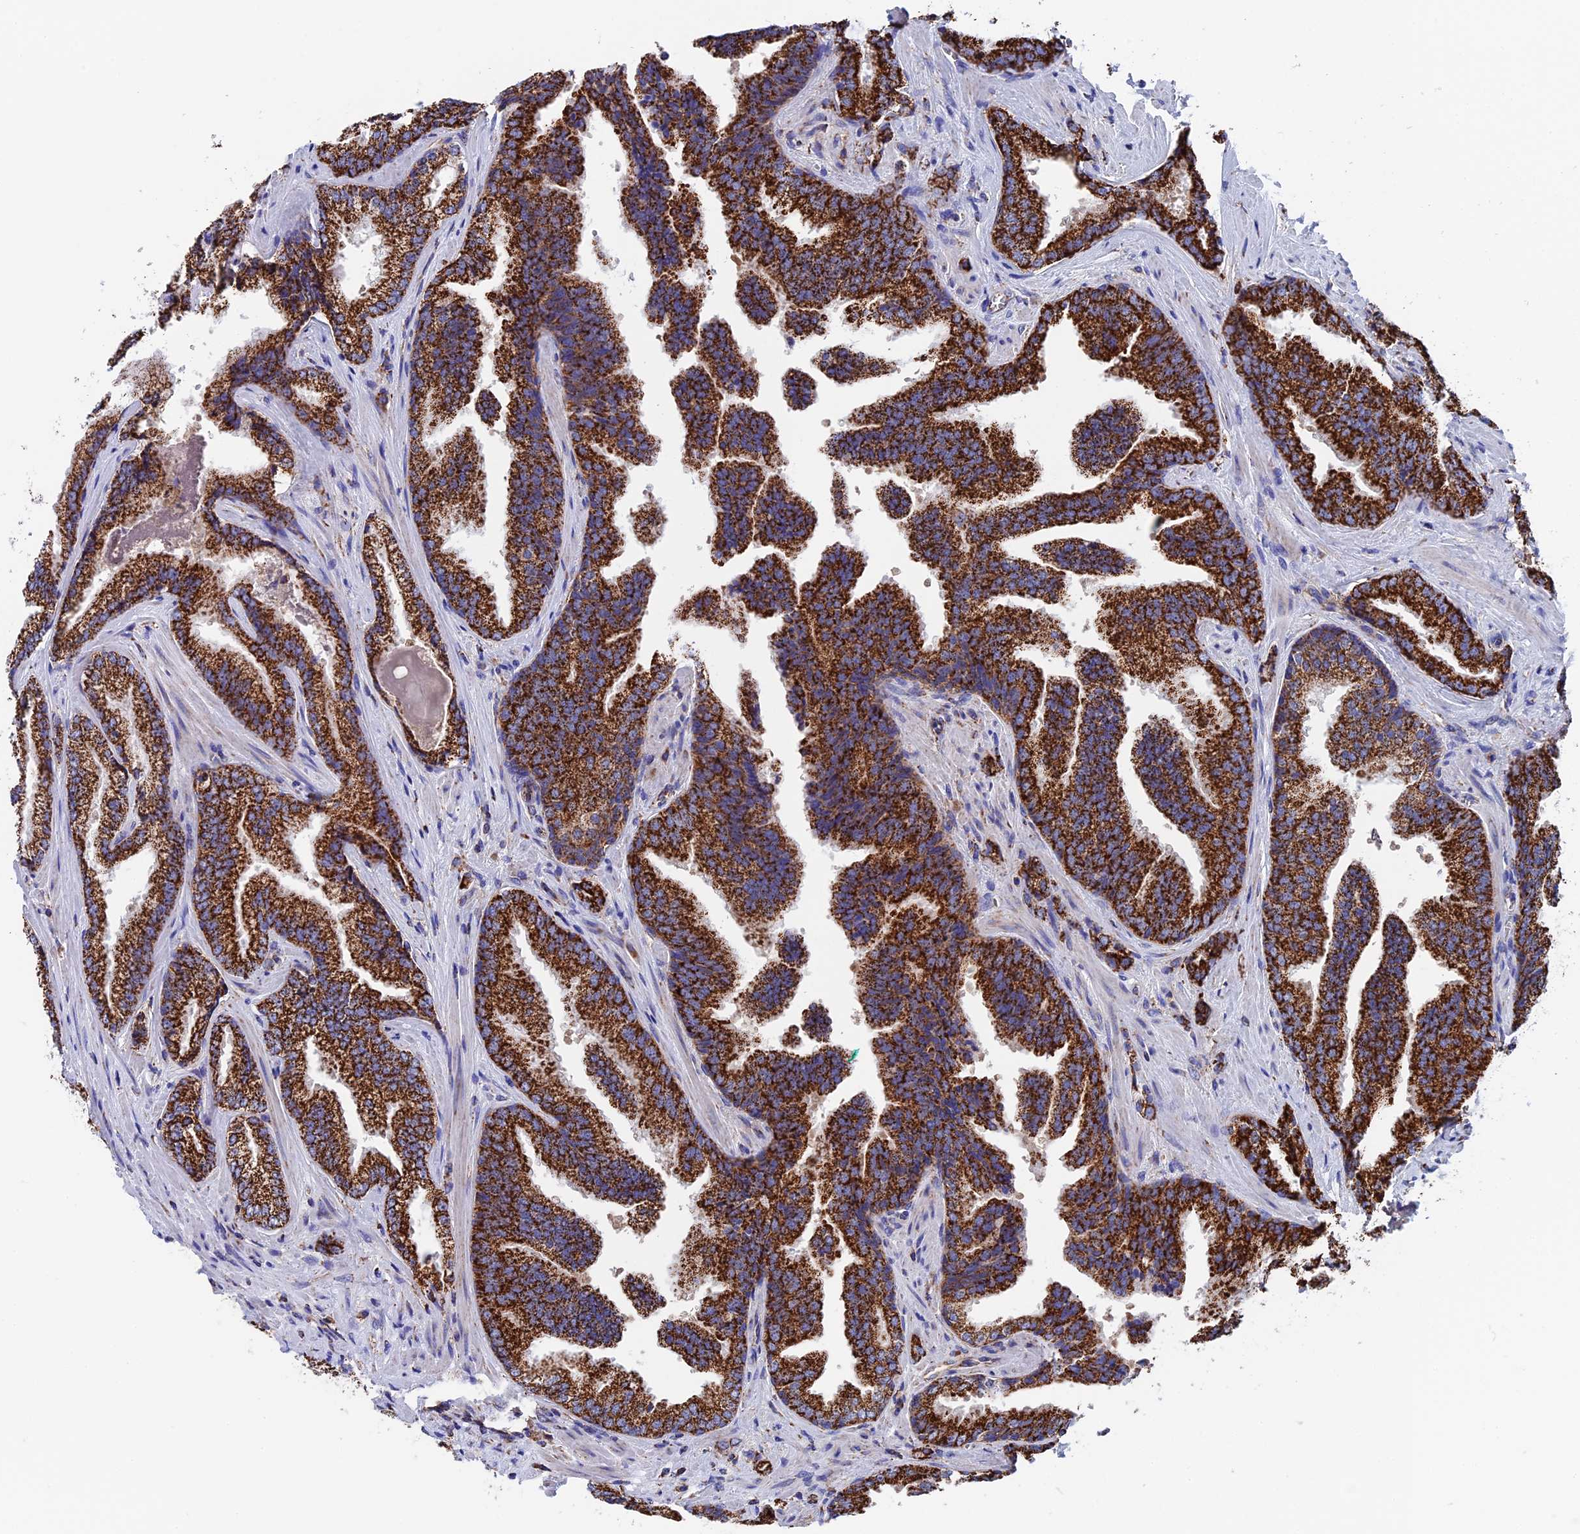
{"staining": {"intensity": "strong", "quantity": ">75%", "location": "cytoplasmic/membranous"}, "tissue": "prostate cancer", "cell_type": "Tumor cells", "image_type": "cancer", "snomed": [{"axis": "morphology", "description": "Adenocarcinoma, High grade"}, {"axis": "topography", "description": "Prostate"}], "caption": "Prostate adenocarcinoma (high-grade) was stained to show a protein in brown. There is high levels of strong cytoplasmic/membranous positivity in approximately >75% of tumor cells. (DAB IHC with brightfield microscopy, high magnification).", "gene": "WDR83", "patient": {"sex": "male", "age": 63}}